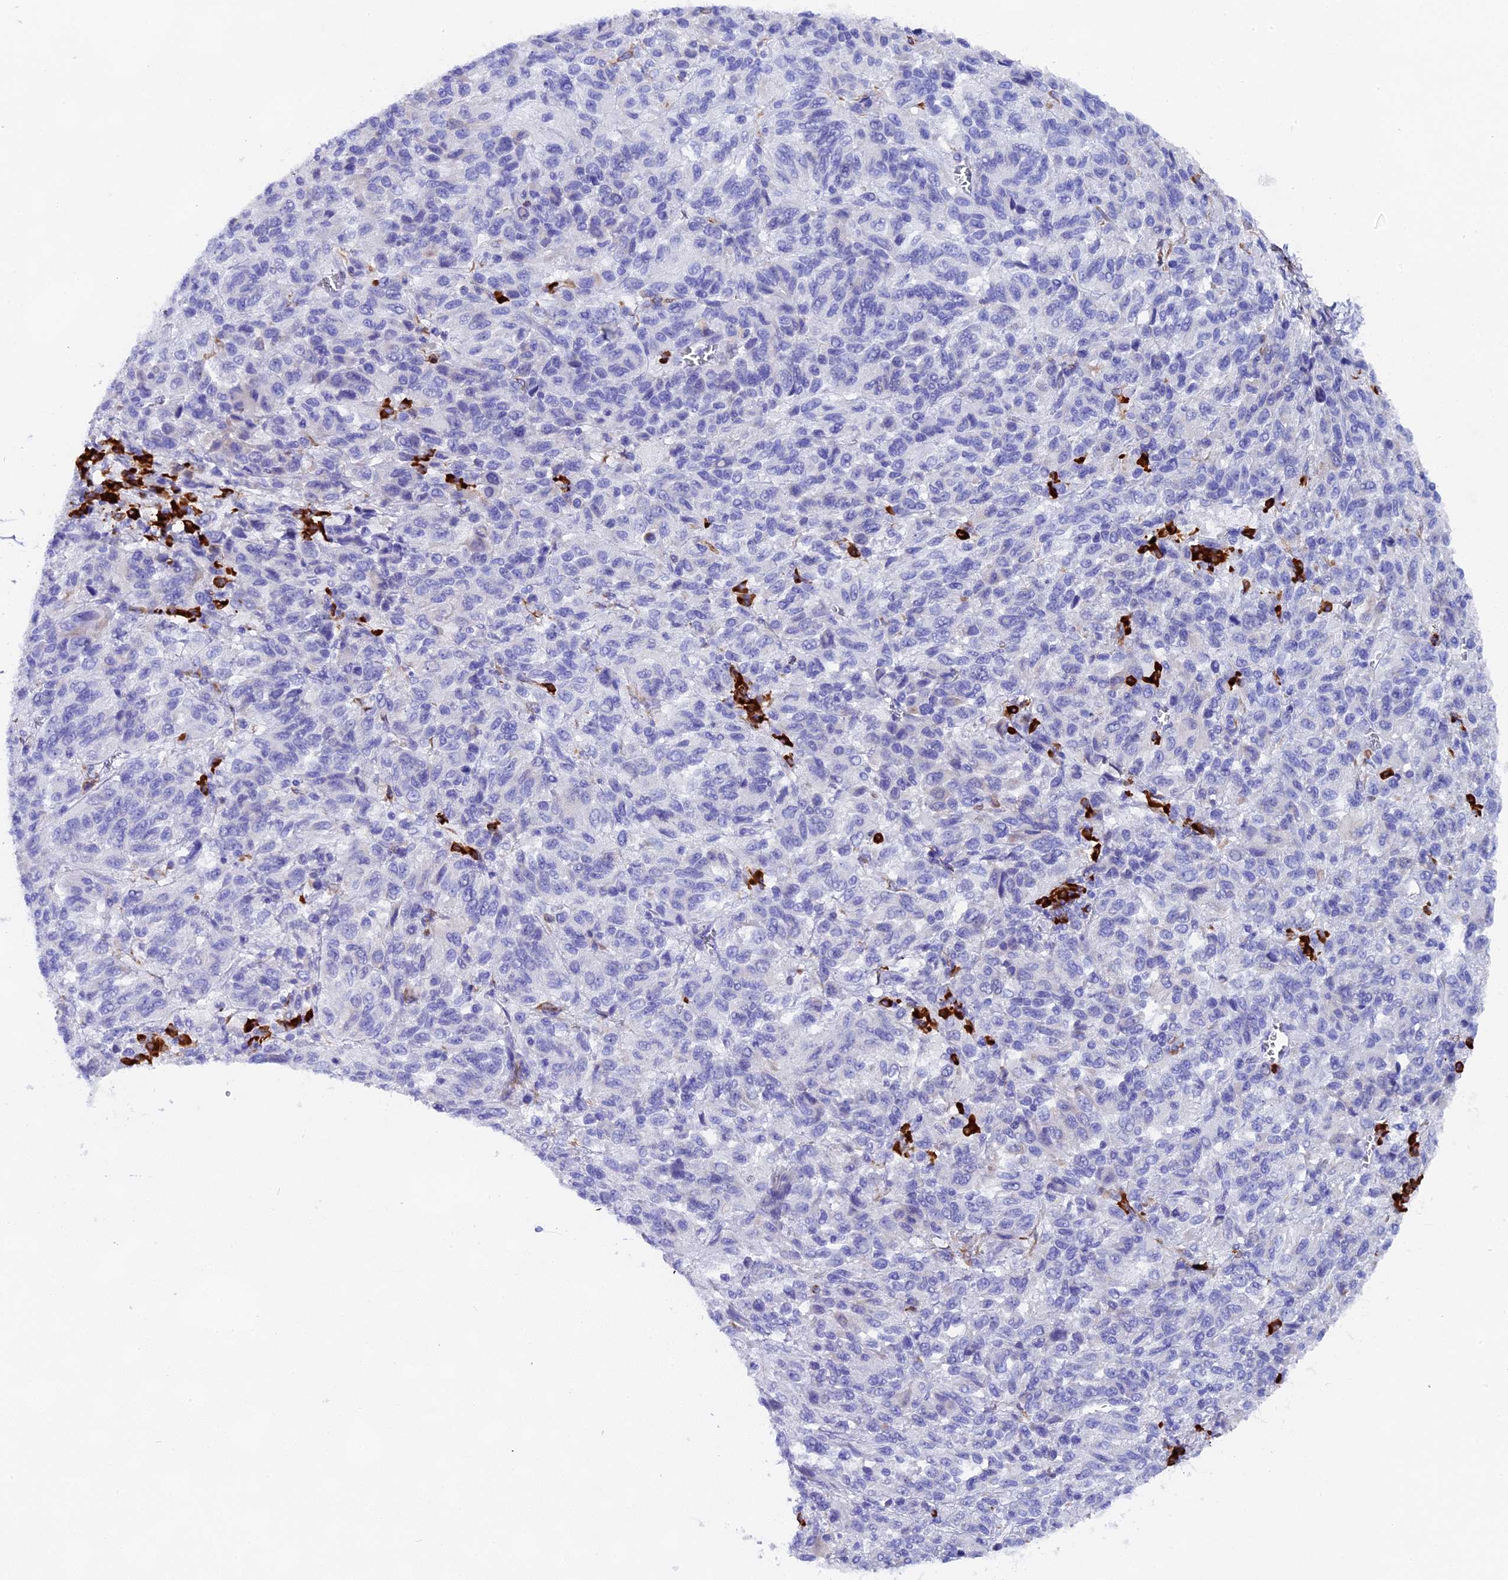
{"staining": {"intensity": "negative", "quantity": "none", "location": "none"}, "tissue": "melanoma", "cell_type": "Tumor cells", "image_type": "cancer", "snomed": [{"axis": "morphology", "description": "Malignant melanoma, Metastatic site"}, {"axis": "topography", "description": "Lung"}], "caption": "Tumor cells are negative for protein expression in human melanoma.", "gene": "FKBP11", "patient": {"sex": "male", "age": 64}}